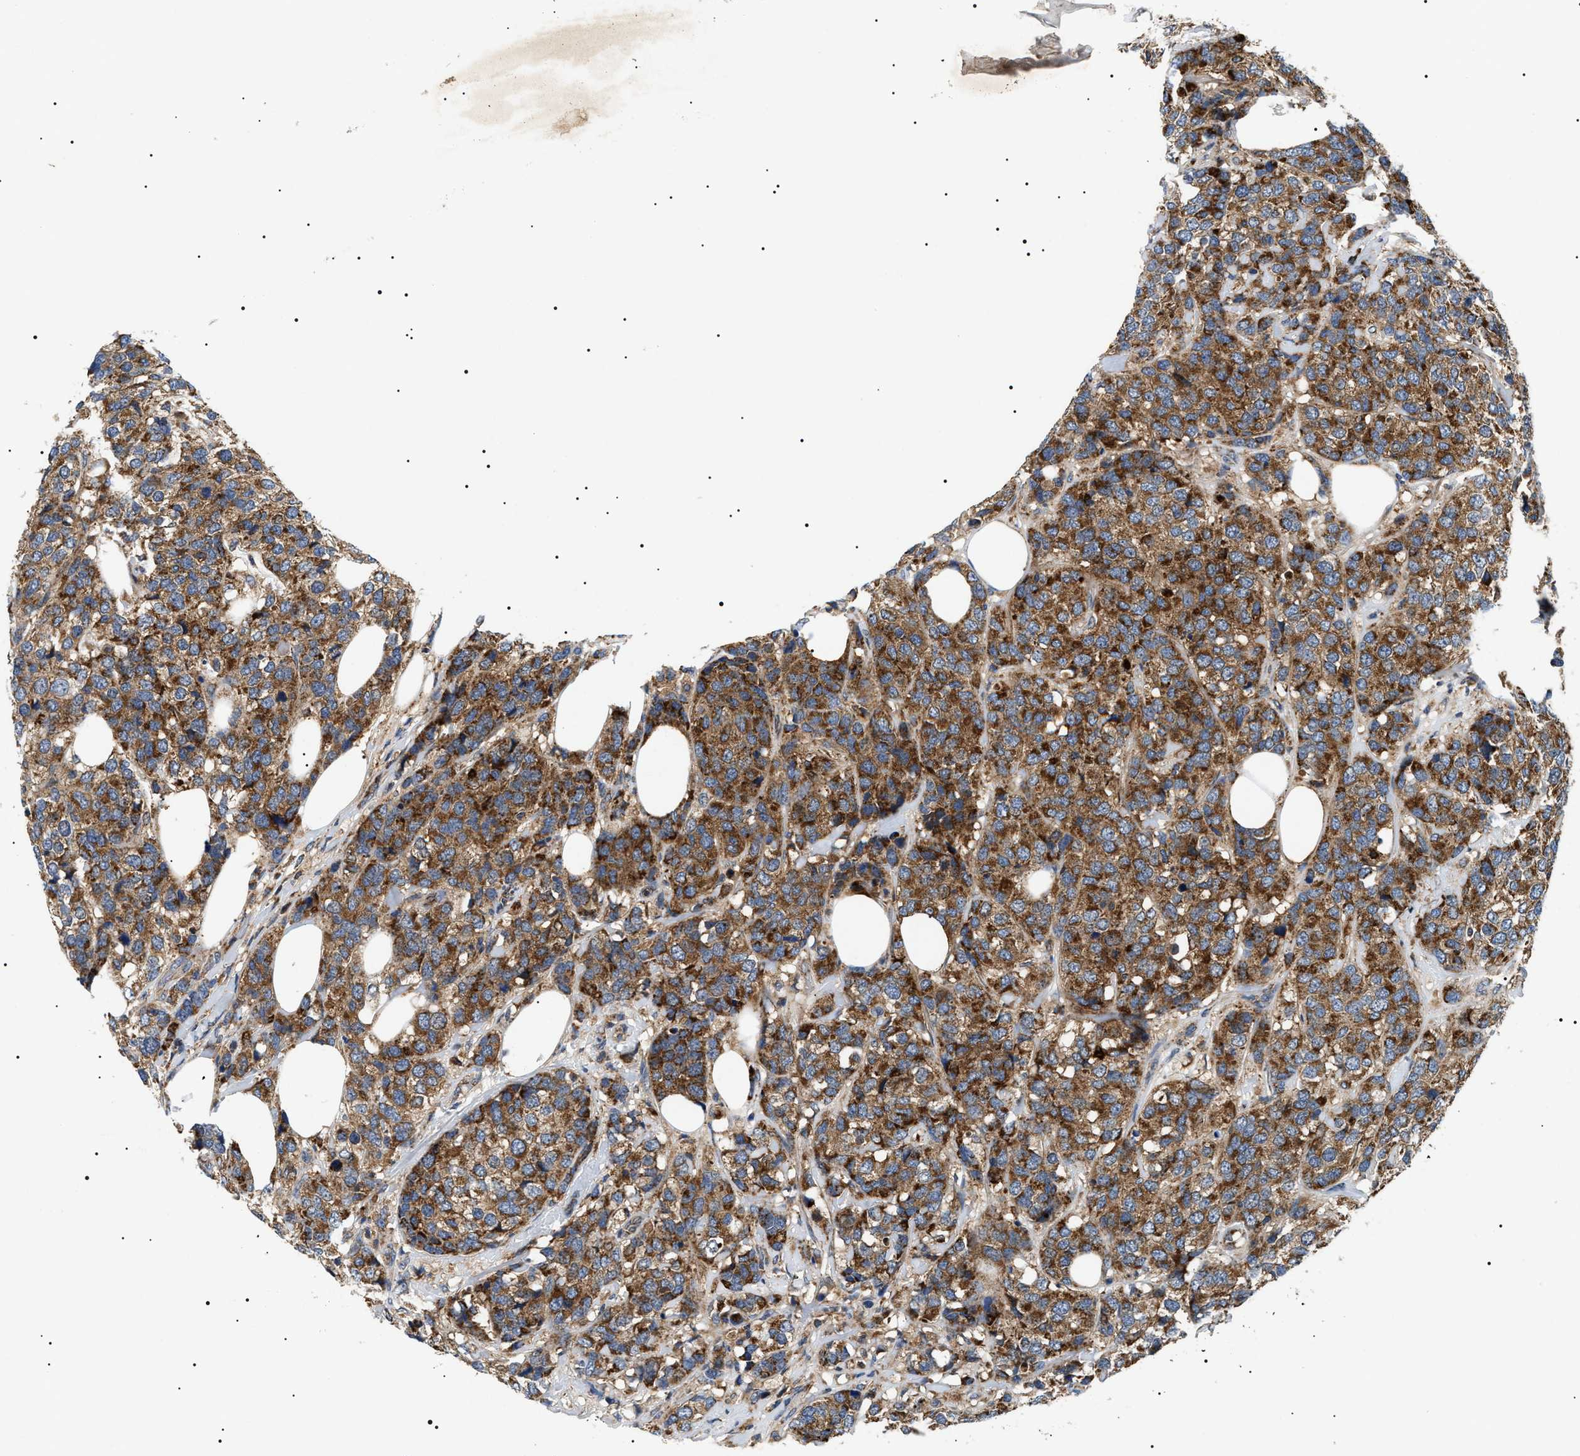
{"staining": {"intensity": "strong", "quantity": ">75%", "location": "cytoplasmic/membranous"}, "tissue": "breast cancer", "cell_type": "Tumor cells", "image_type": "cancer", "snomed": [{"axis": "morphology", "description": "Lobular carcinoma"}, {"axis": "topography", "description": "Breast"}], "caption": "There is high levels of strong cytoplasmic/membranous staining in tumor cells of breast lobular carcinoma, as demonstrated by immunohistochemical staining (brown color).", "gene": "OXSM", "patient": {"sex": "female", "age": 59}}